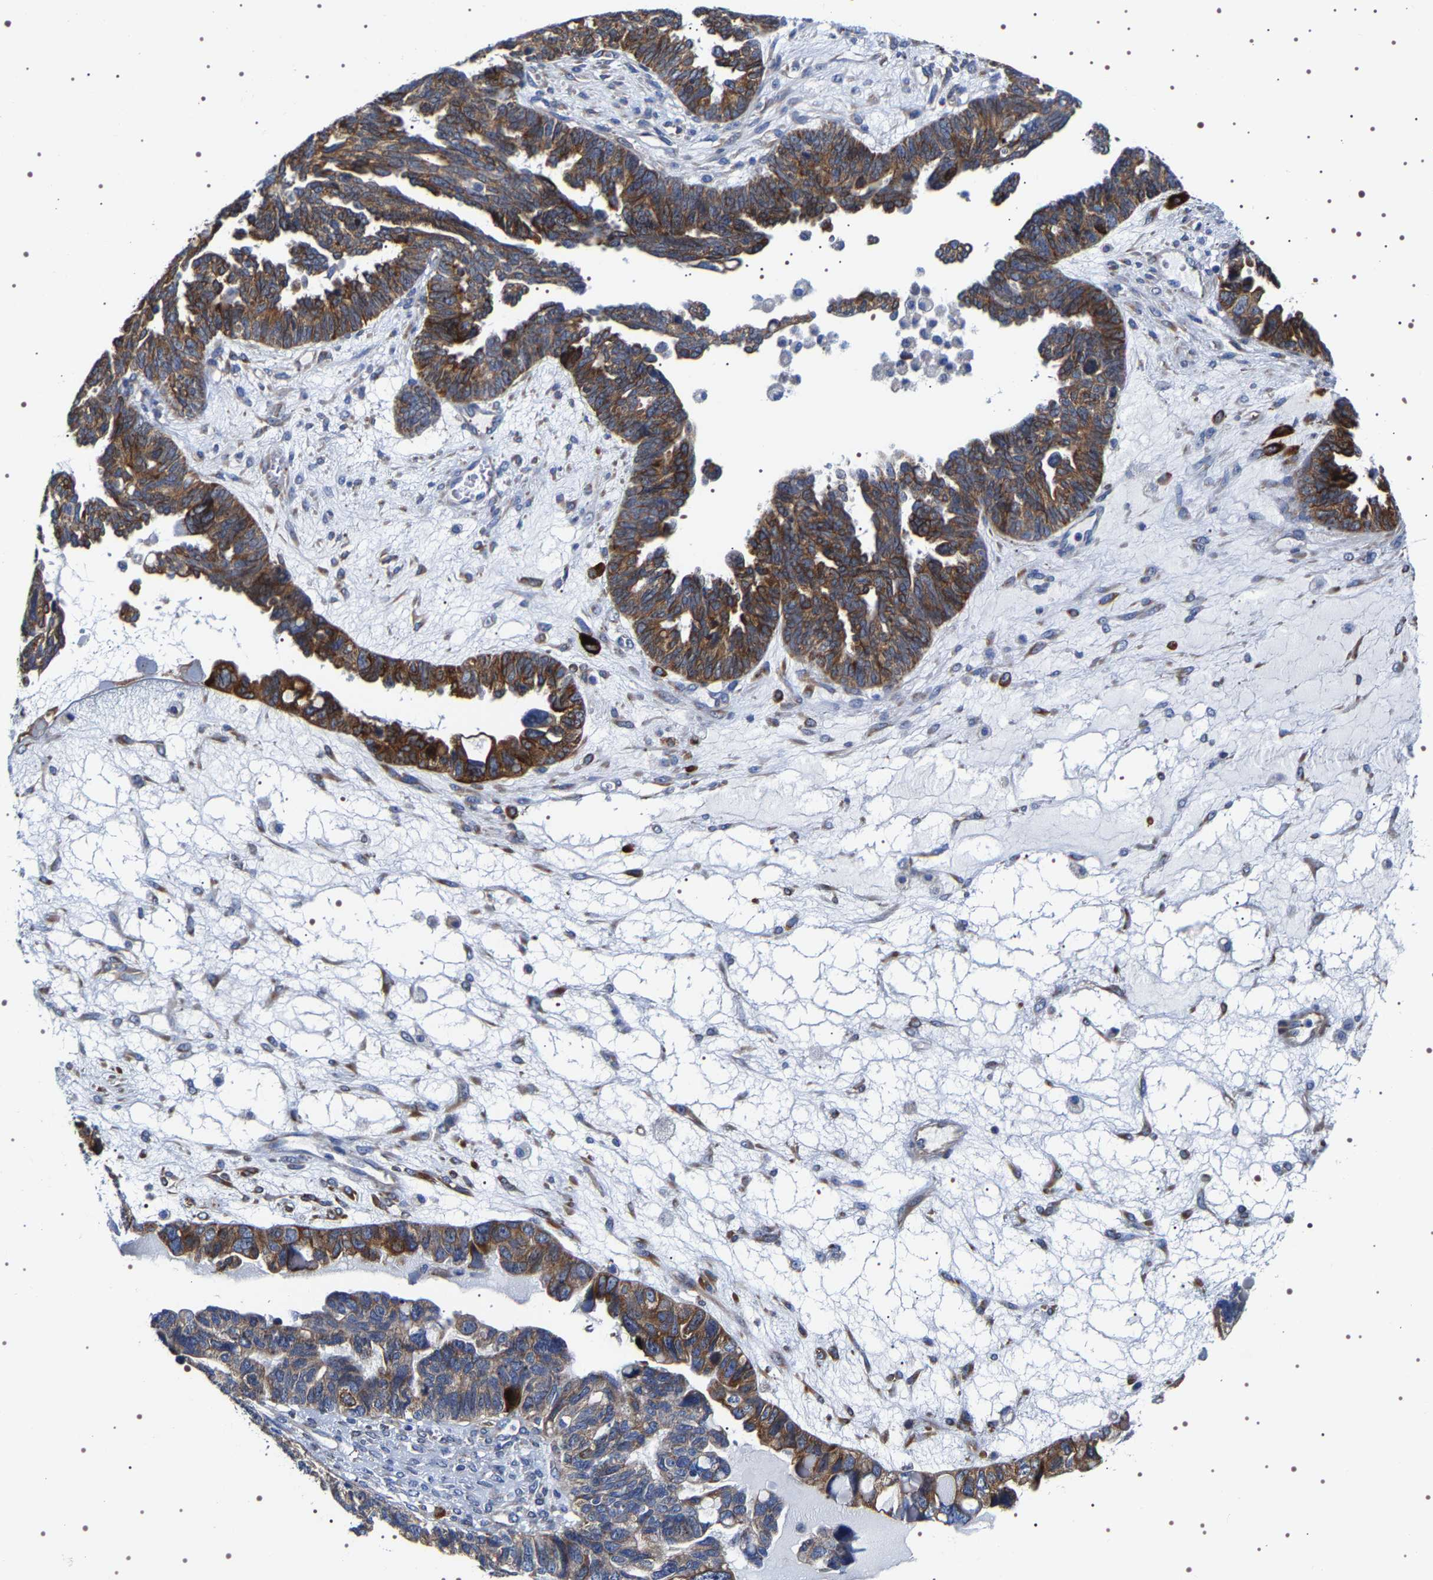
{"staining": {"intensity": "strong", "quantity": ">75%", "location": "cytoplasmic/membranous"}, "tissue": "ovarian cancer", "cell_type": "Tumor cells", "image_type": "cancer", "snomed": [{"axis": "morphology", "description": "Cystadenocarcinoma, serous, NOS"}, {"axis": "topography", "description": "Ovary"}], "caption": "Immunohistochemistry (IHC) micrograph of neoplastic tissue: human serous cystadenocarcinoma (ovarian) stained using immunohistochemistry (IHC) reveals high levels of strong protein expression localized specifically in the cytoplasmic/membranous of tumor cells, appearing as a cytoplasmic/membranous brown color.", "gene": "SQLE", "patient": {"sex": "female", "age": 79}}